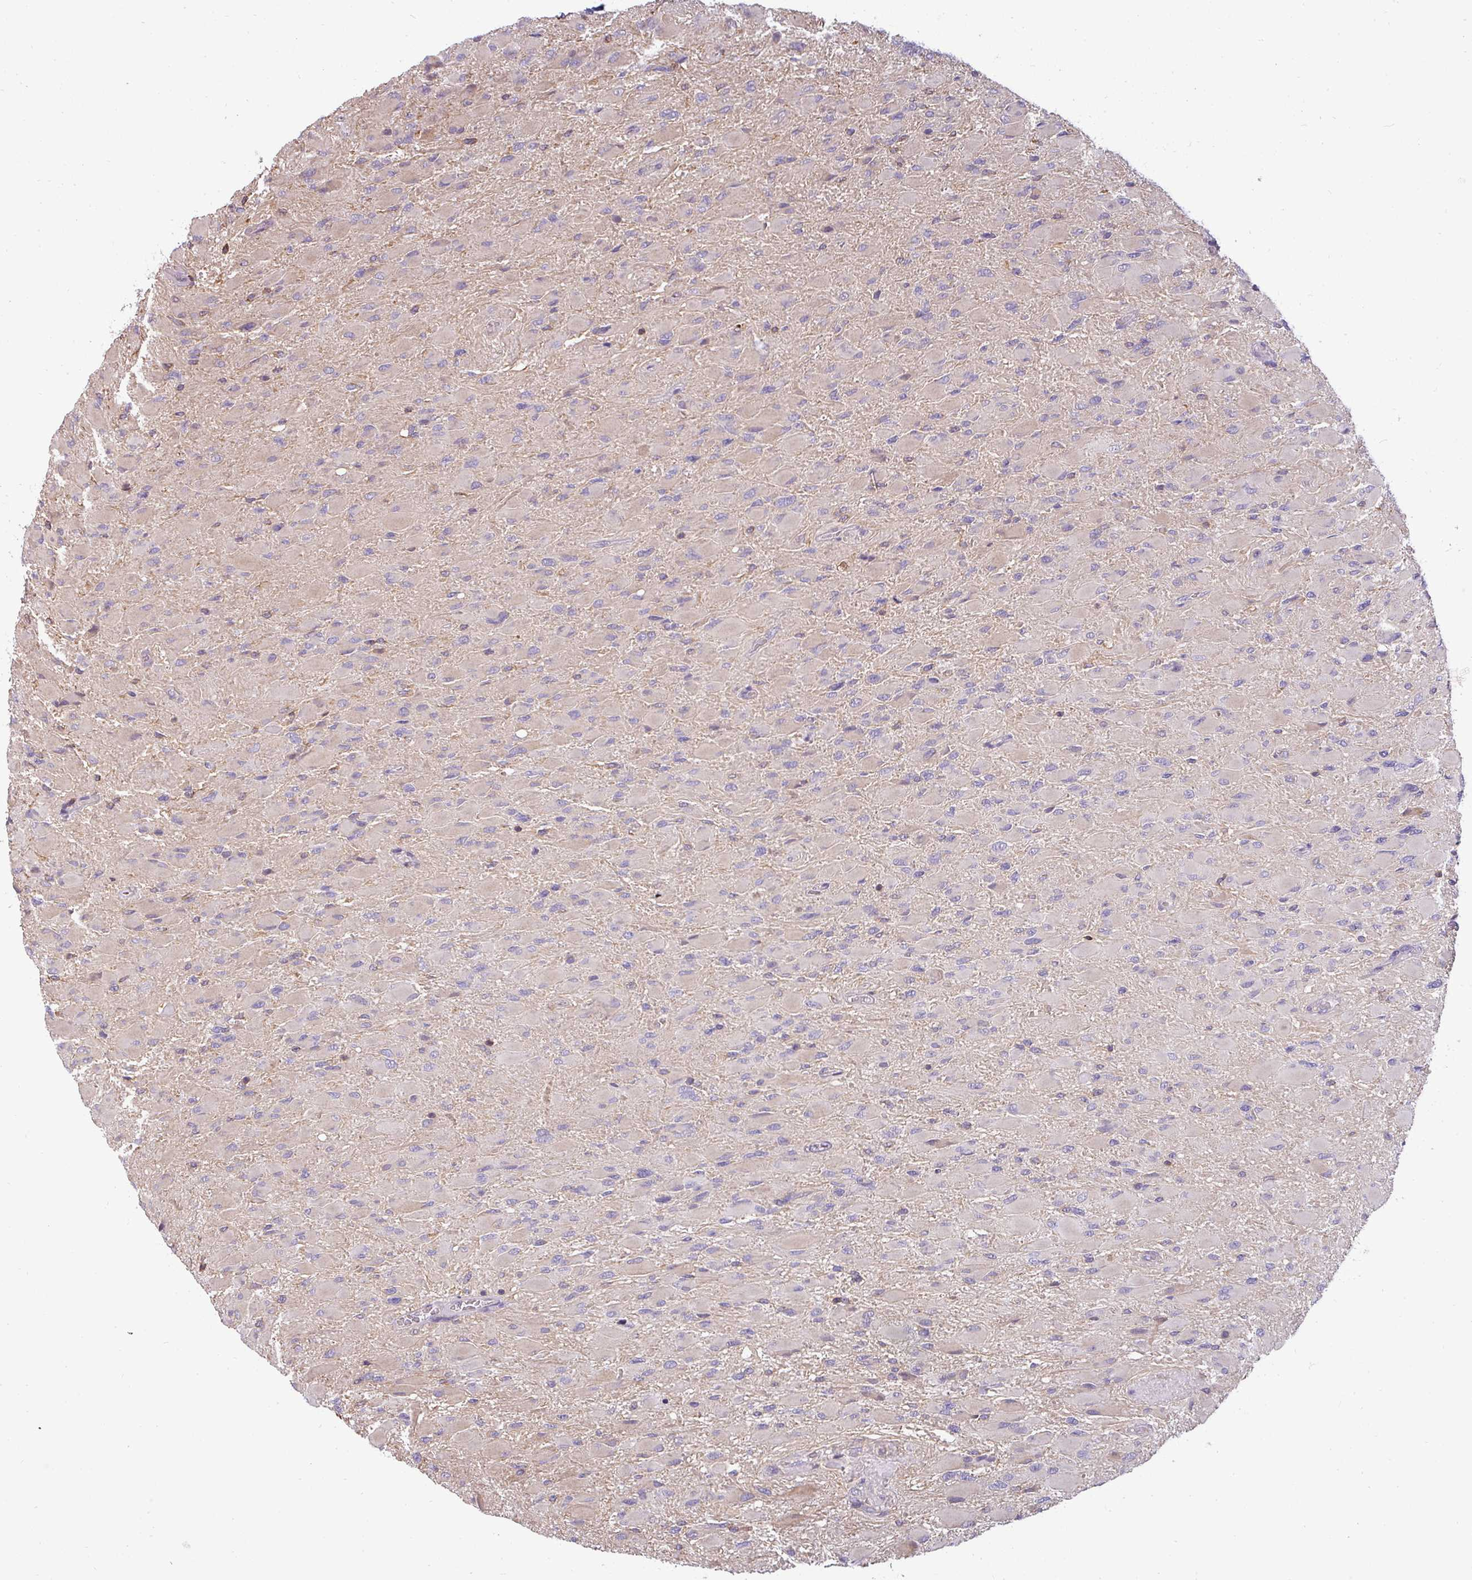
{"staining": {"intensity": "negative", "quantity": "none", "location": "none"}, "tissue": "glioma", "cell_type": "Tumor cells", "image_type": "cancer", "snomed": [{"axis": "morphology", "description": "Glioma, malignant, High grade"}, {"axis": "topography", "description": "Cerebral cortex"}], "caption": "Glioma stained for a protein using IHC displays no staining tumor cells.", "gene": "ZNF835", "patient": {"sex": "female", "age": 36}}